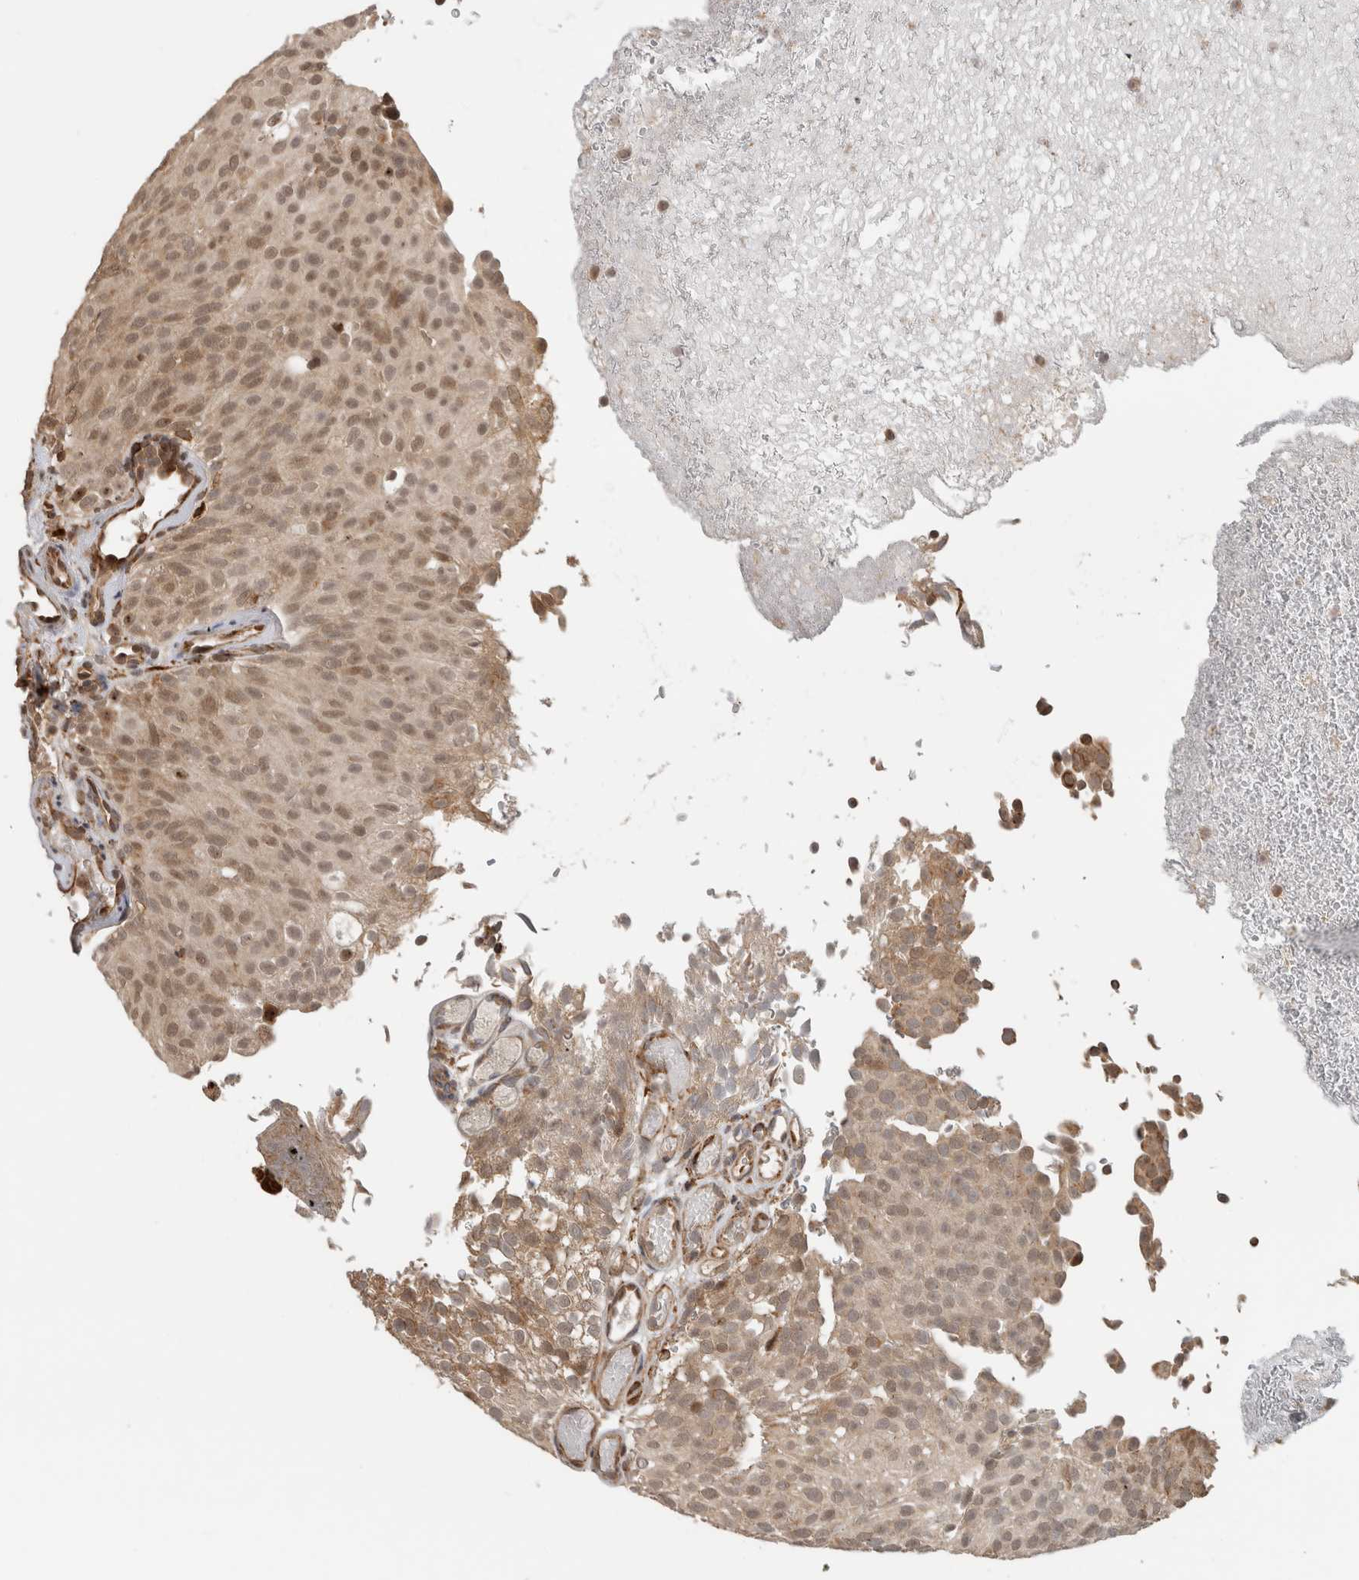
{"staining": {"intensity": "weak", "quantity": ">75%", "location": "cytoplasmic/membranous,nuclear"}, "tissue": "urothelial cancer", "cell_type": "Tumor cells", "image_type": "cancer", "snomed": [{"axis": "morphology", "description": "Urothelial carcinoma, Low grade"}, {"axis": "topography", "description": "Urinary bladder"}], "caption": "Weak cytoplasmic/membranous and nuclear protein positivity is present in about >75% of tumor cells in urothelial cancer.", "gene": "MS4A7", "patient": {"sex": "male", "age": 78}}